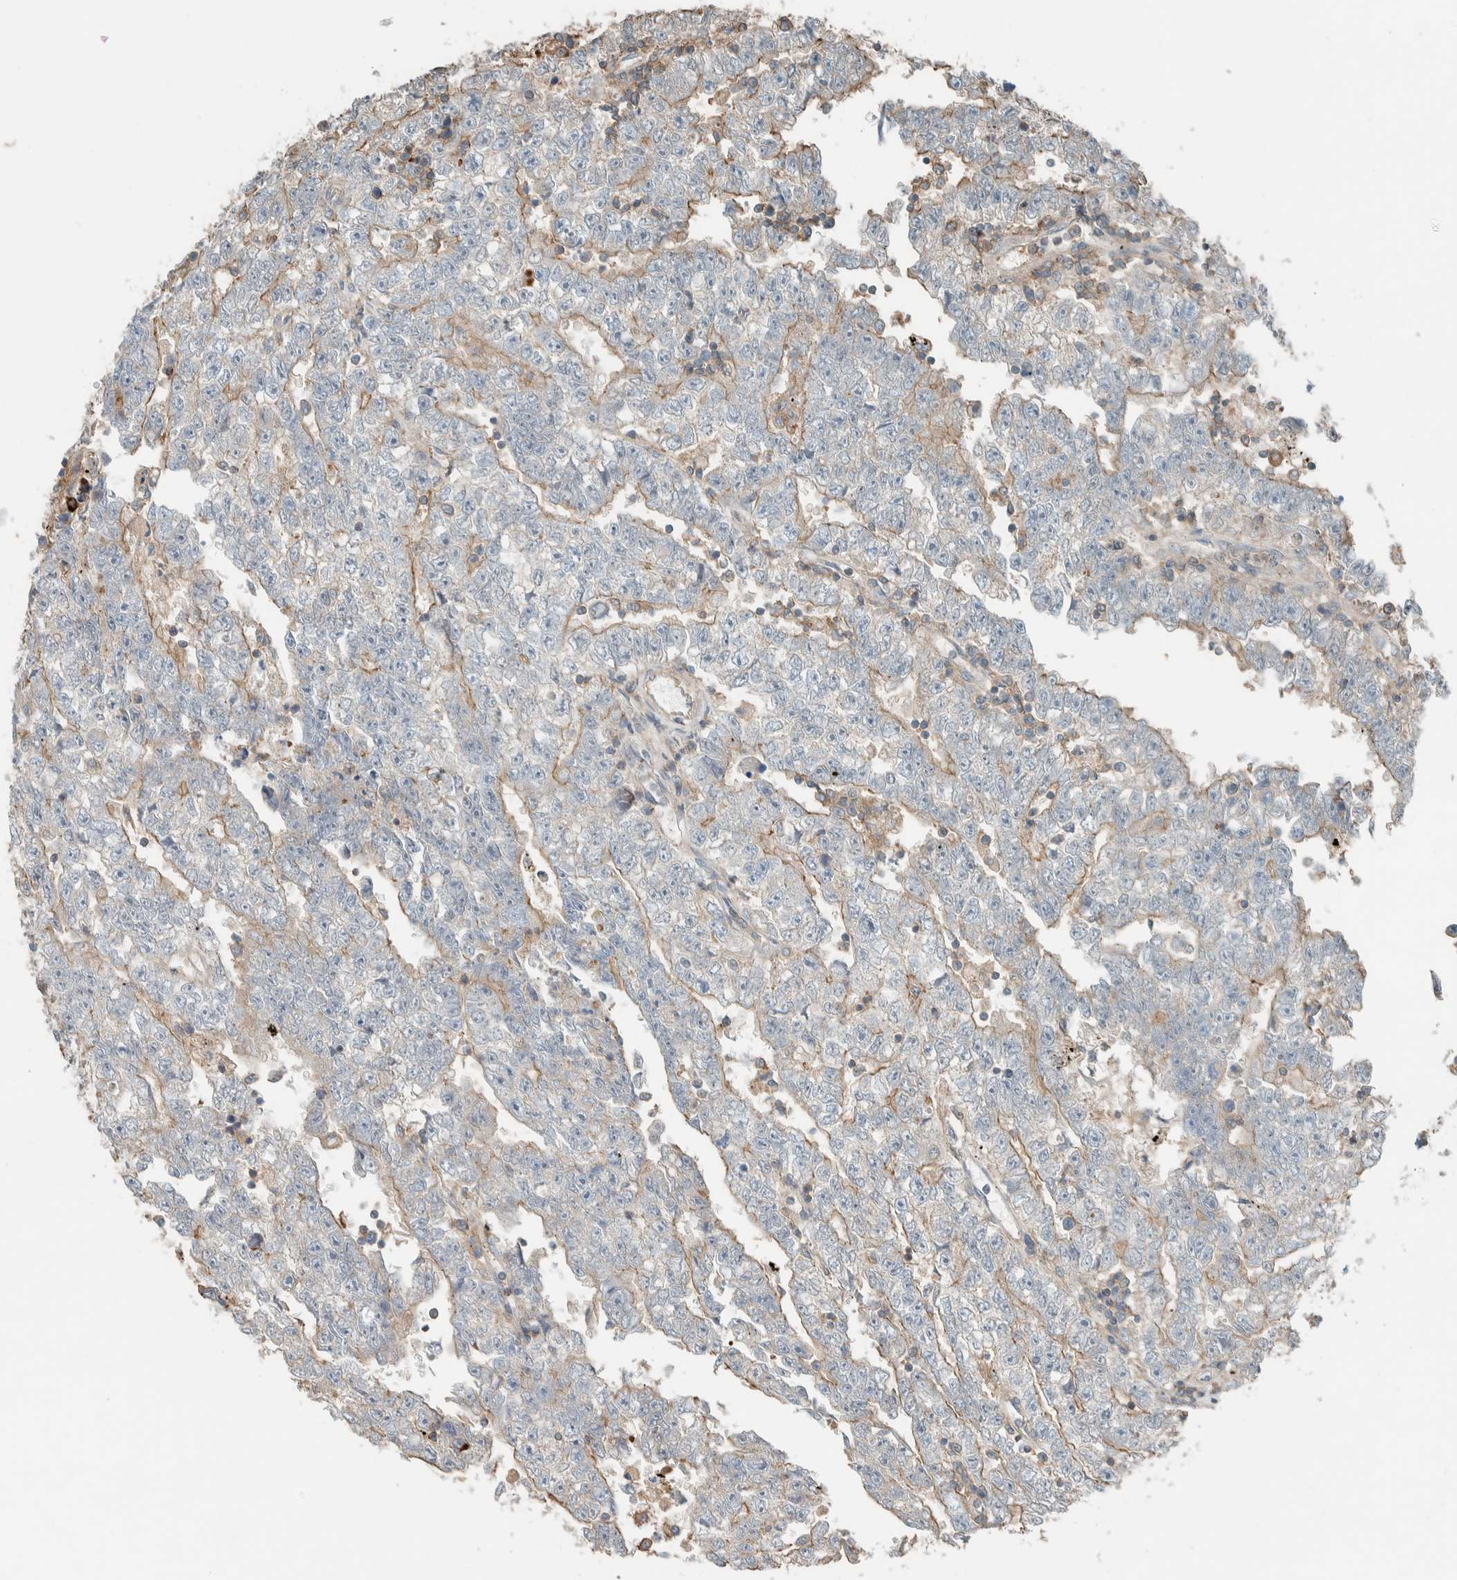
{"staining": {"intensity": "weak", "quantity": "<25%", "location": "cytoplasmic/membranous"}, "tissue": "testis cancer", "cell_type": "Tumor cells", "image_type": "cancer", "snomed": [{"axis": "morphology", "description": "Carcinoma, Embryonal, NOS"}, {"axis": "topography", "description": "Testis"}], "caption": "A high-resolution micrograph shows immunohistochemistry staining of testis cancer (embryonal carcinoma), which demonstrates no significant positivity in tumor cells.", "gene": "CTBP2", "patient": {"sex": "male", "age": 25}}